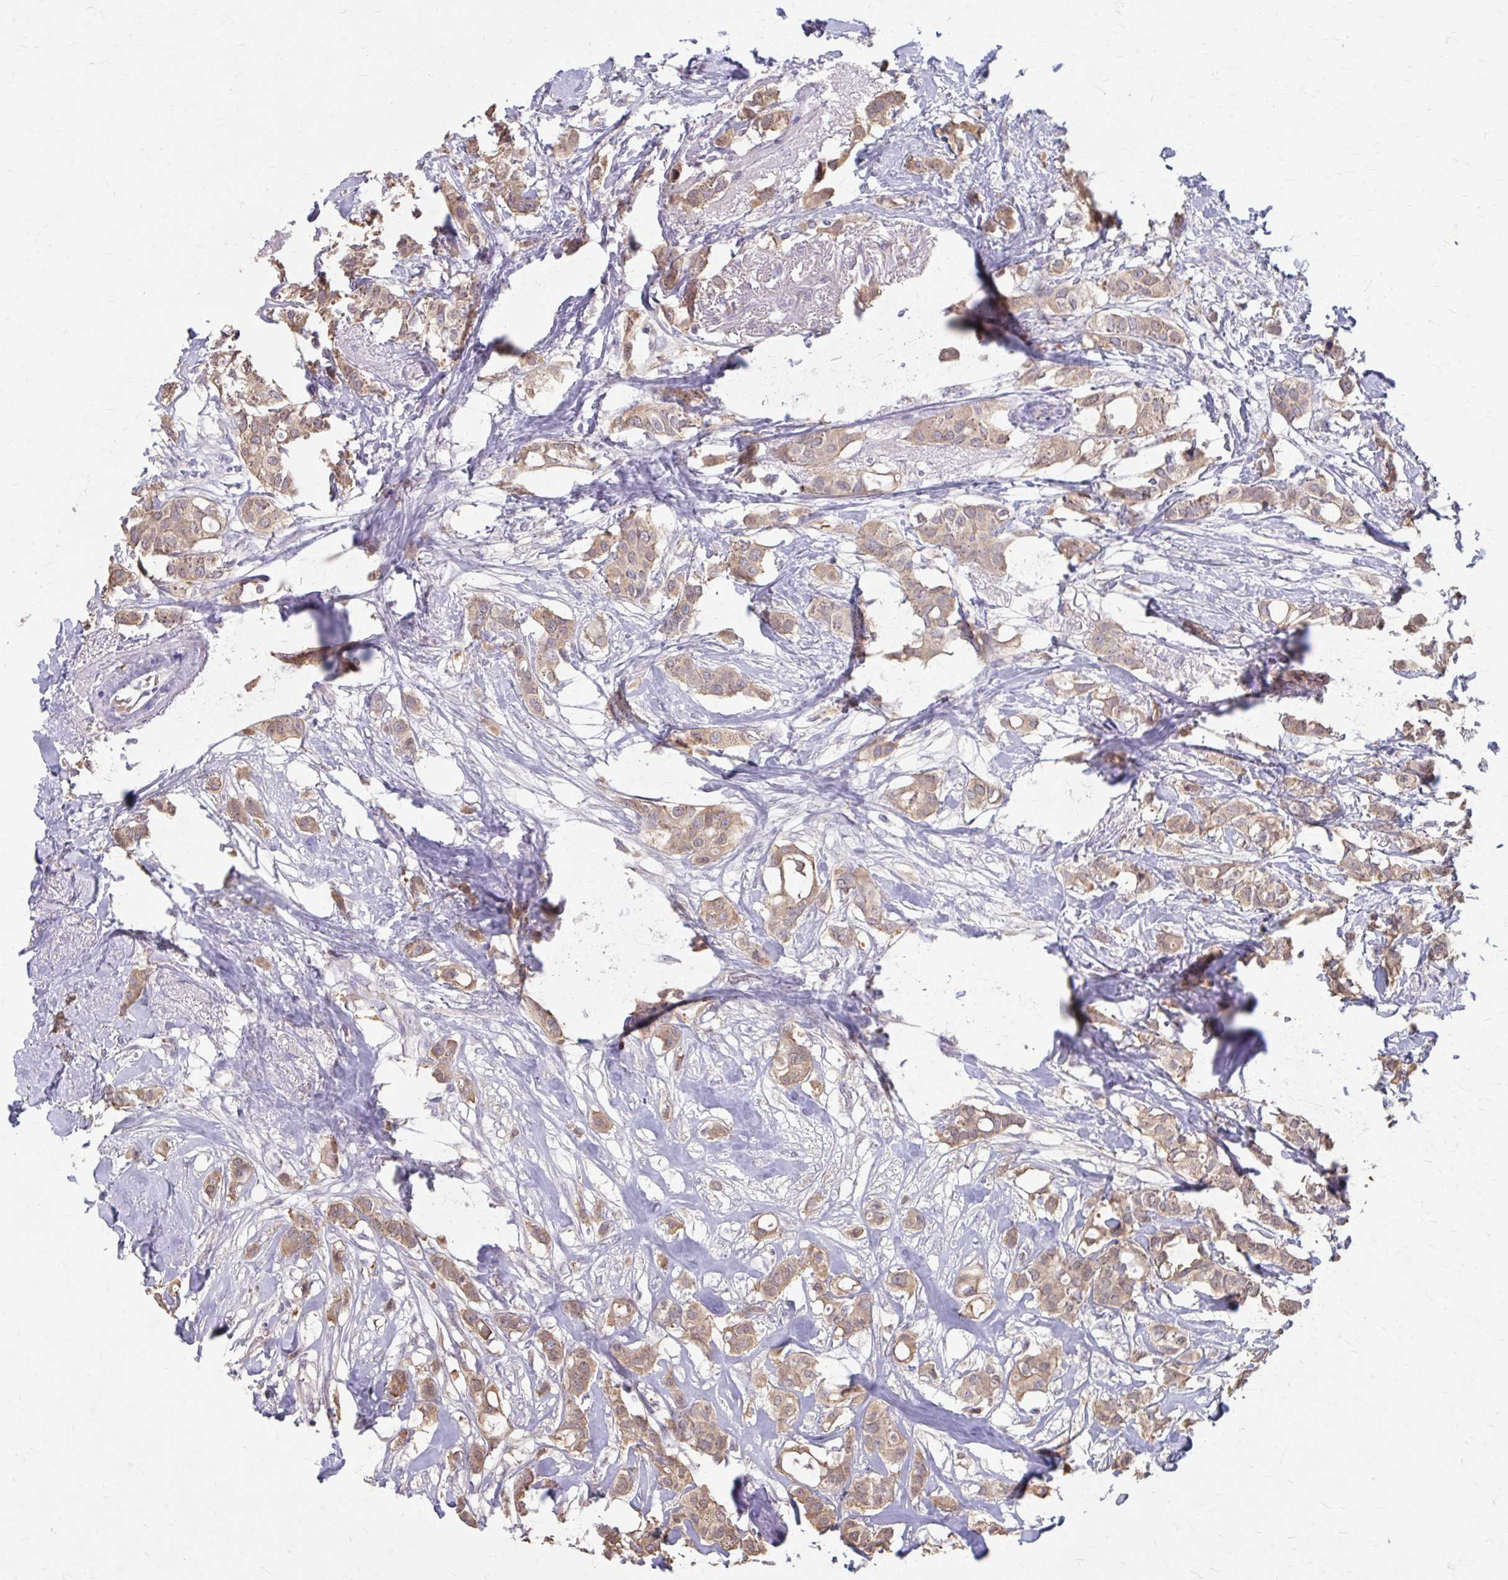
{"staining": {"intensity": "weak", "quantity": ">75%", "location": "cytoplasmic/membranous"}, "tissue": "breast cancer", "cell_type": "Tumor cells", "image_type": "cancer", "snomed": [{"axis": "morphology", "description": "Duct carcinoma"}, {"axis": "topography", "description": "Breast"}], "caption": "Breast cancer stained for a protein displays weak cytoplasmic/membranous positivity in tumor cells.", "gene": "IFI44L", "patient": {"sex": "female", "age": 62}}